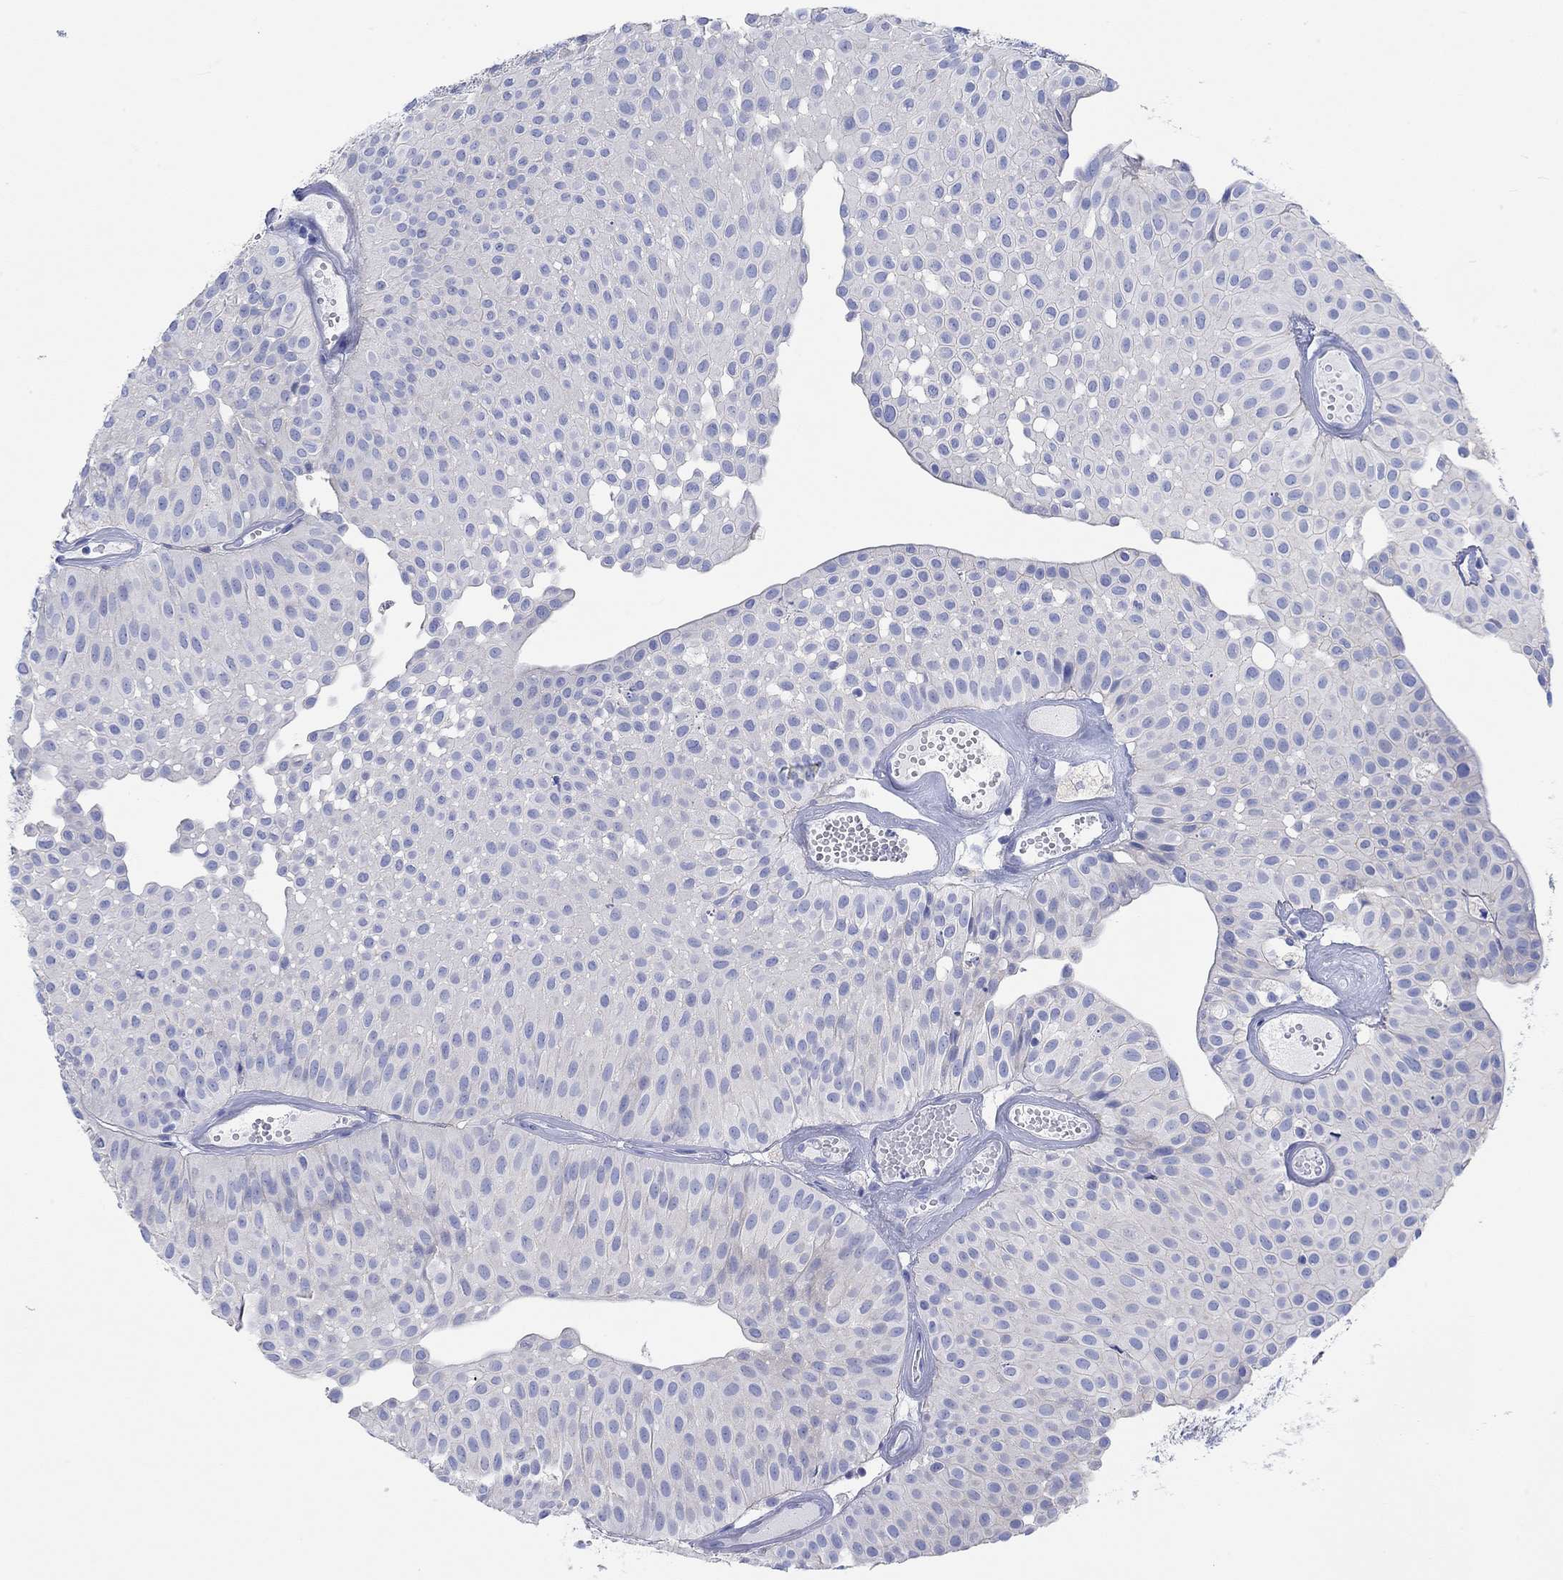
{"staining": {"intensity": "negative", "quantity": "none", "location": "none"}, "tissue": "urothelial cancer", "cell_type": "Tumor cells", "image_type": "cancer", "snomed": [{"axis": "morphology", "description": "Urothelial carcinoma, Low grade"}, {"axis": "topography", "description": "Urinary bladder"}], "caption": "This is an immunohistochemistry micrograph of human urothelial cancer. There is no positivity in tumor cells.", "gene": "REEP6", "patient": {"sex": "male", "age": 64}}